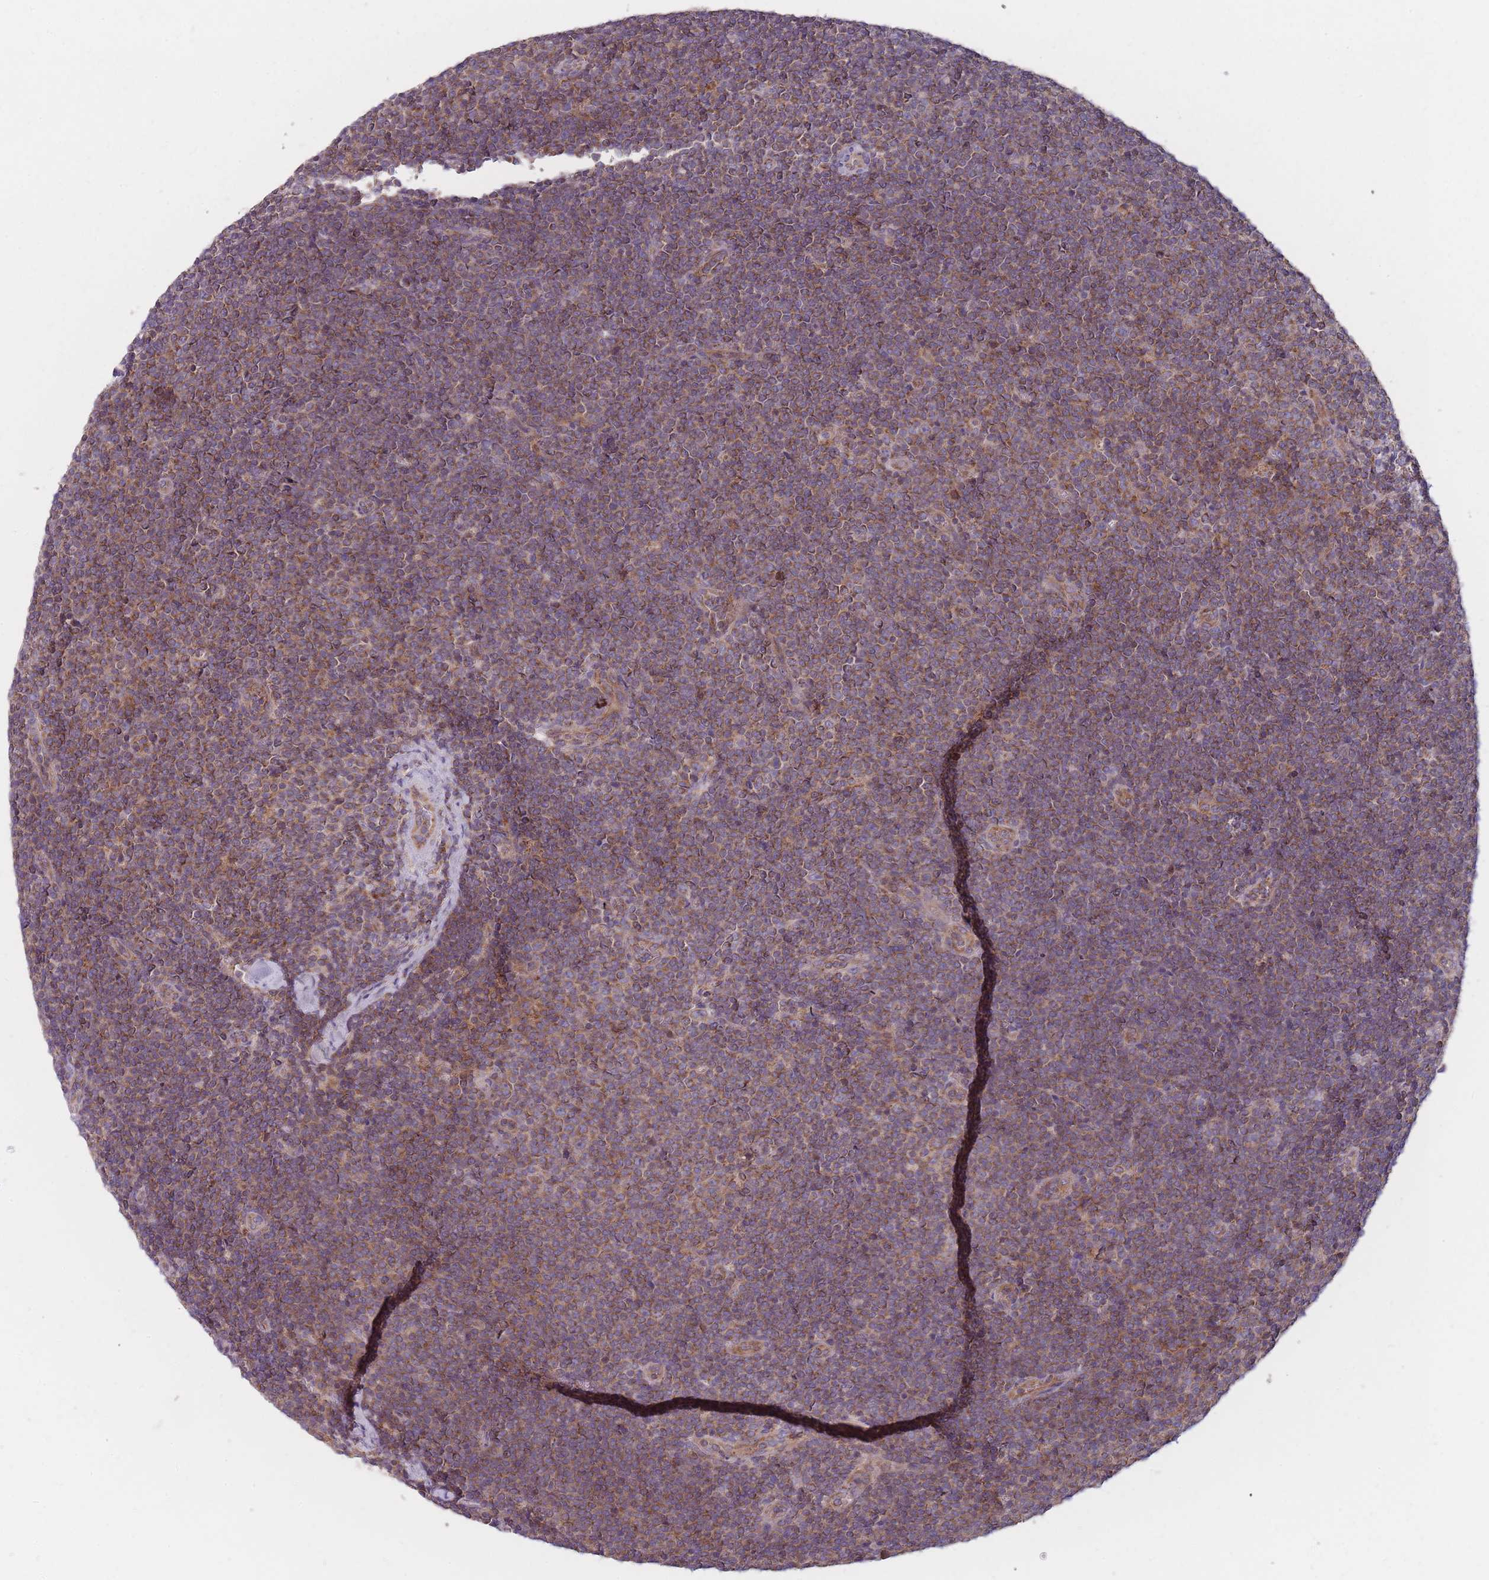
{"staining": {"intensity": "moderate", "quantity": ">75%", "location": "cytoplasmic/membranous"}, "tissue": "lymphoma", "cell_type": "Tumor cells", "image_type": "cancer", "snomed": [{"axis": "morphology", "description": "Malignant lymphoma, non-Hodgkin's type, Low grade"}, {"axis": "topography", "description": "Lymph node"}], "caption": "The immunohistochemical stain highlights moderate cytoplasmic/membranous positivity in tumor cells of lymphoma tissue. (DAB (3,3'-diaminobenzidine) IHC with brightfield microscopy, high magnification).", "gene": "NDUFA9", "patient": {"sex": "male", "age": 48}}